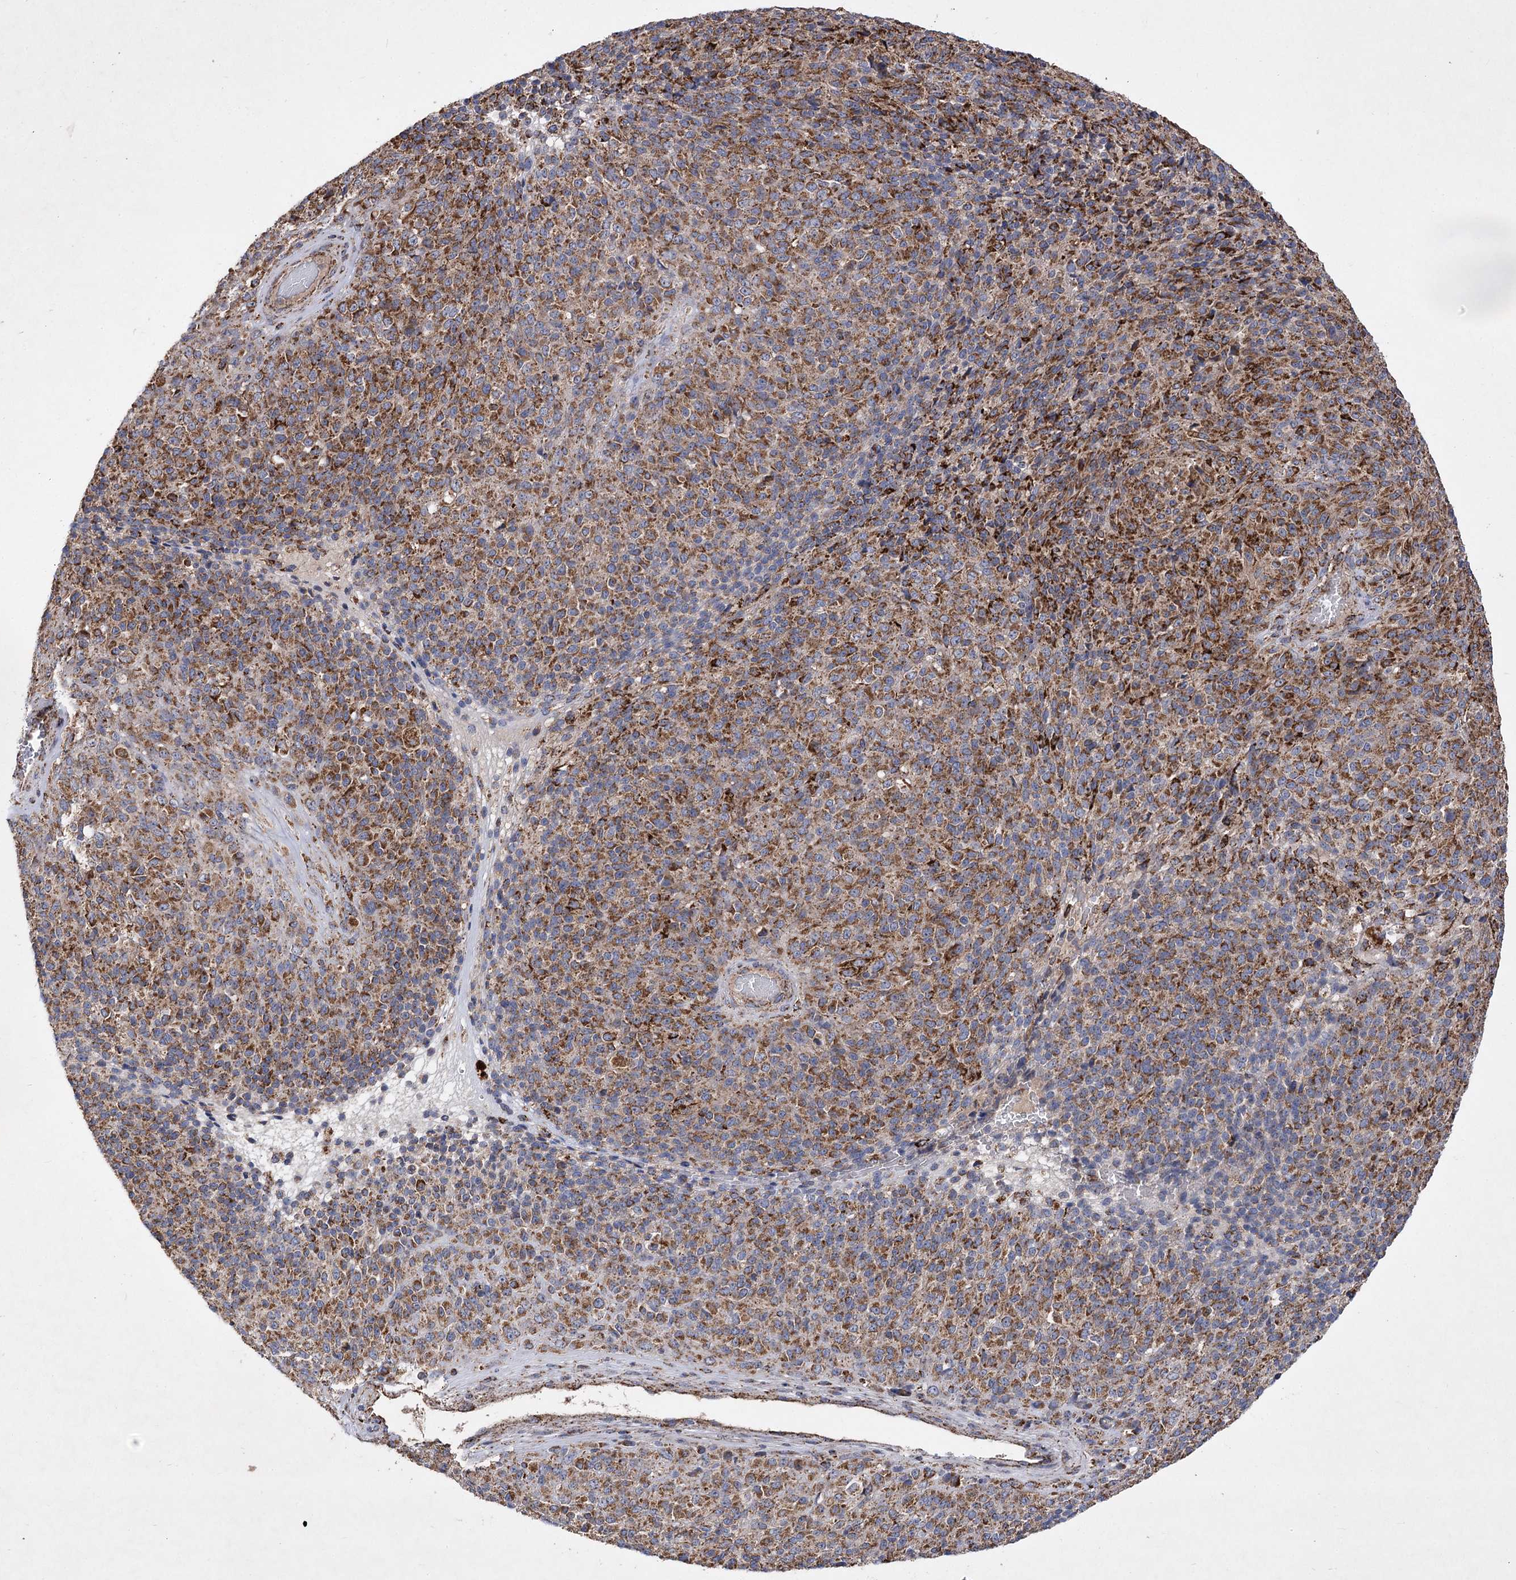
{"staining": {"intensity": "moderate", "quantity": ">75%", "location": "cytoplasmic/membranous"}, "tissue": "melanoma", "cell_type": "Tumor cells", "image_type": "cancer", "snomed": [{"axis": "morphology", "description": "Malignant melanoma, Metastatic site"}, {"axis": "topography", "description": "Brain"}], "caption": "About >75% of tumor cells in melanoma show moderate cytoplasmic/membranous protein positivity as visualized by brown immunohistochemical staining.", "gene": "ASNSD1", "patient": {"sex": "female", "age": 56}}